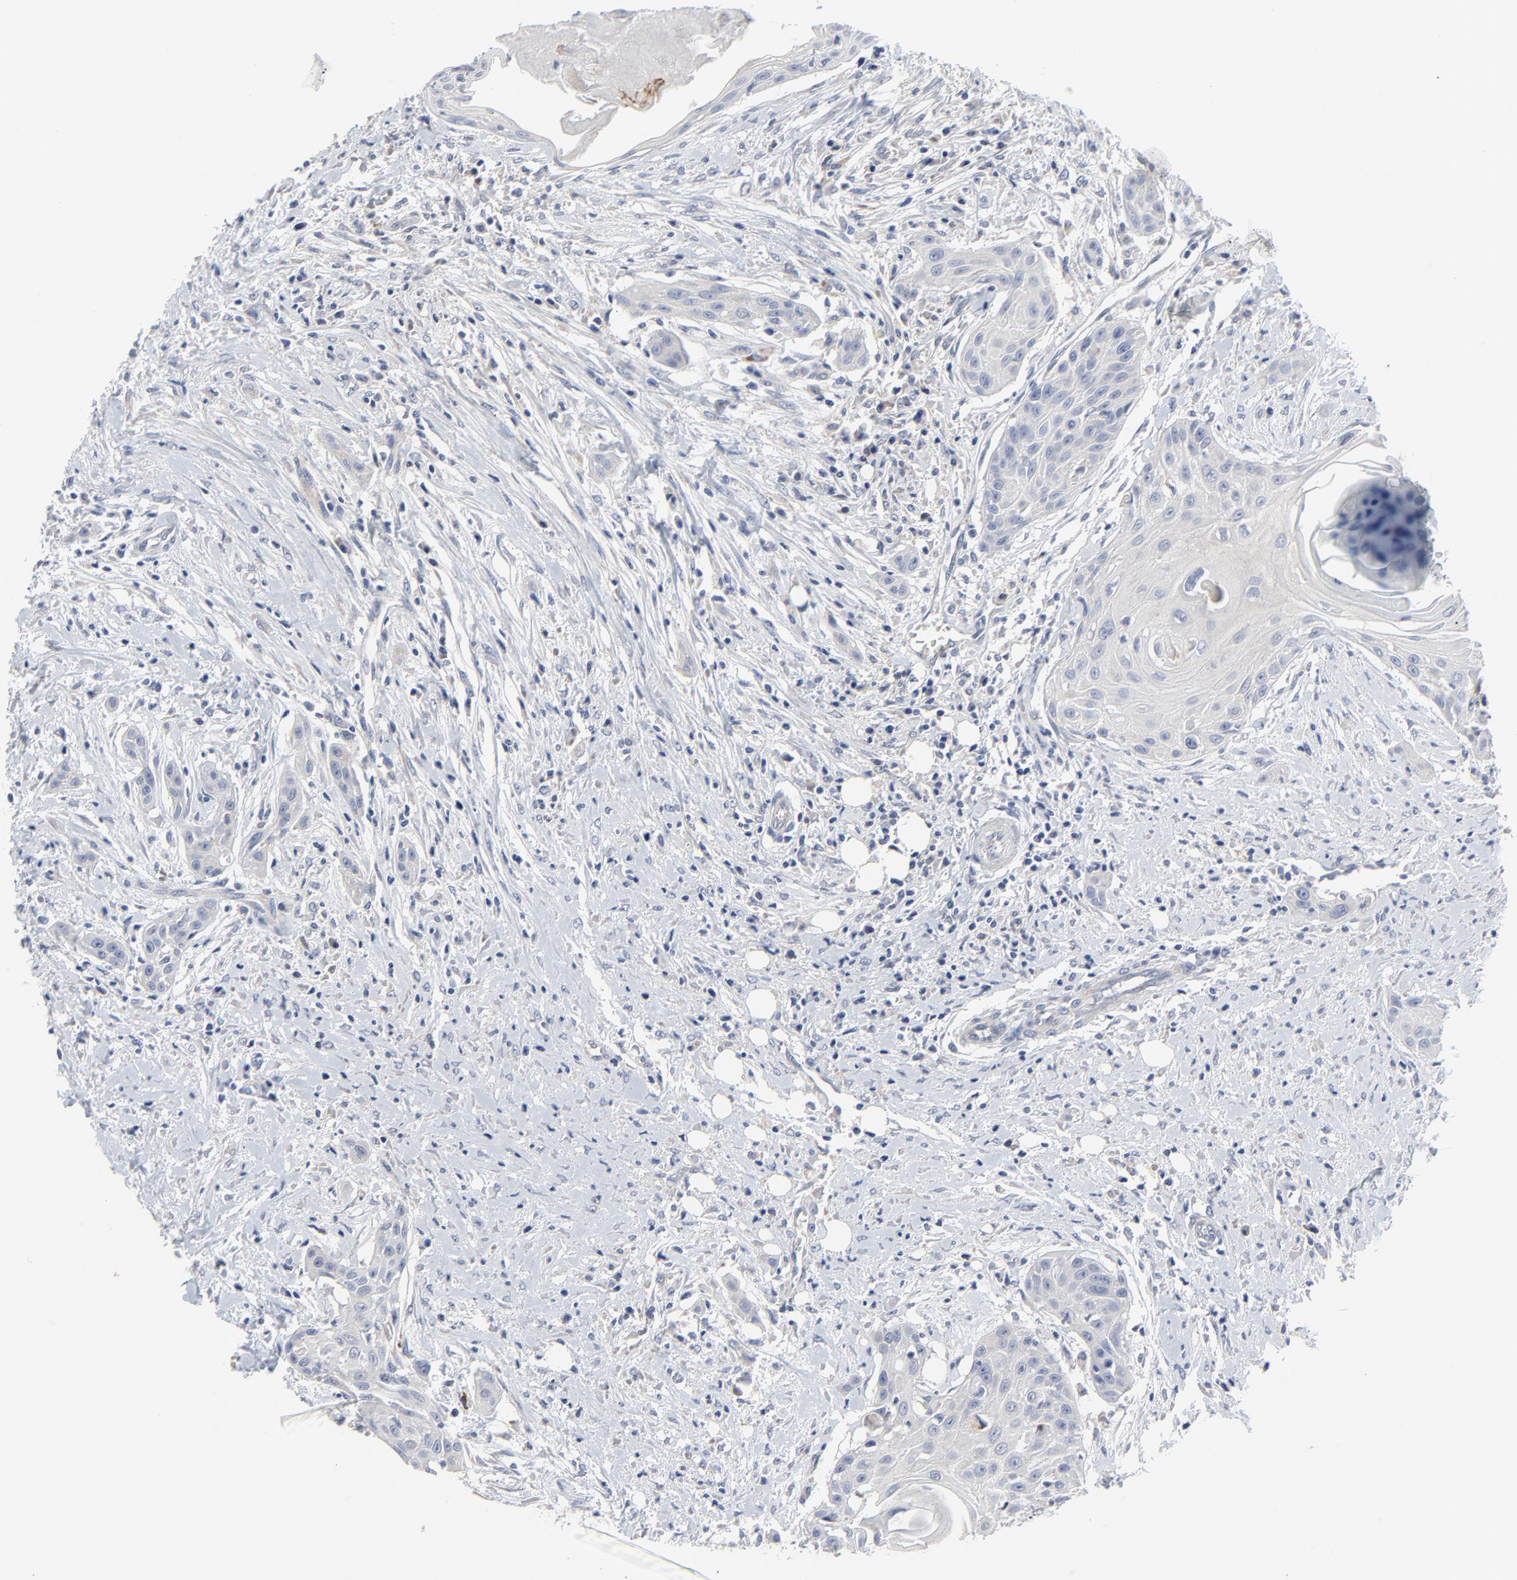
{"staining": {"intensity": "negative", "quantity": "none", "location": "none"}, "tissue": "head and neck cancer", "cell_type": "Tumor cells", "image_type": "cancer", "snomed": [{"axis": "morphology", "description": "Squamous cell carcinoma, NOS"}, {"axis": "morphology", "description": "Squamous cell carcinoma, metastatic, NOS"}, {"axis": "topography", "description": "Lymph node"}, {"axis": "topography", "description": "Salivary gland"}, {"axis": "topography", "description": "Head-Neck"}], "caption": "Immunohistochemistry of head and neck cancer exhibits no expression in tumor cells.", "gene": "DHRSX", "patient": {"sex": "female", "age": 74}}